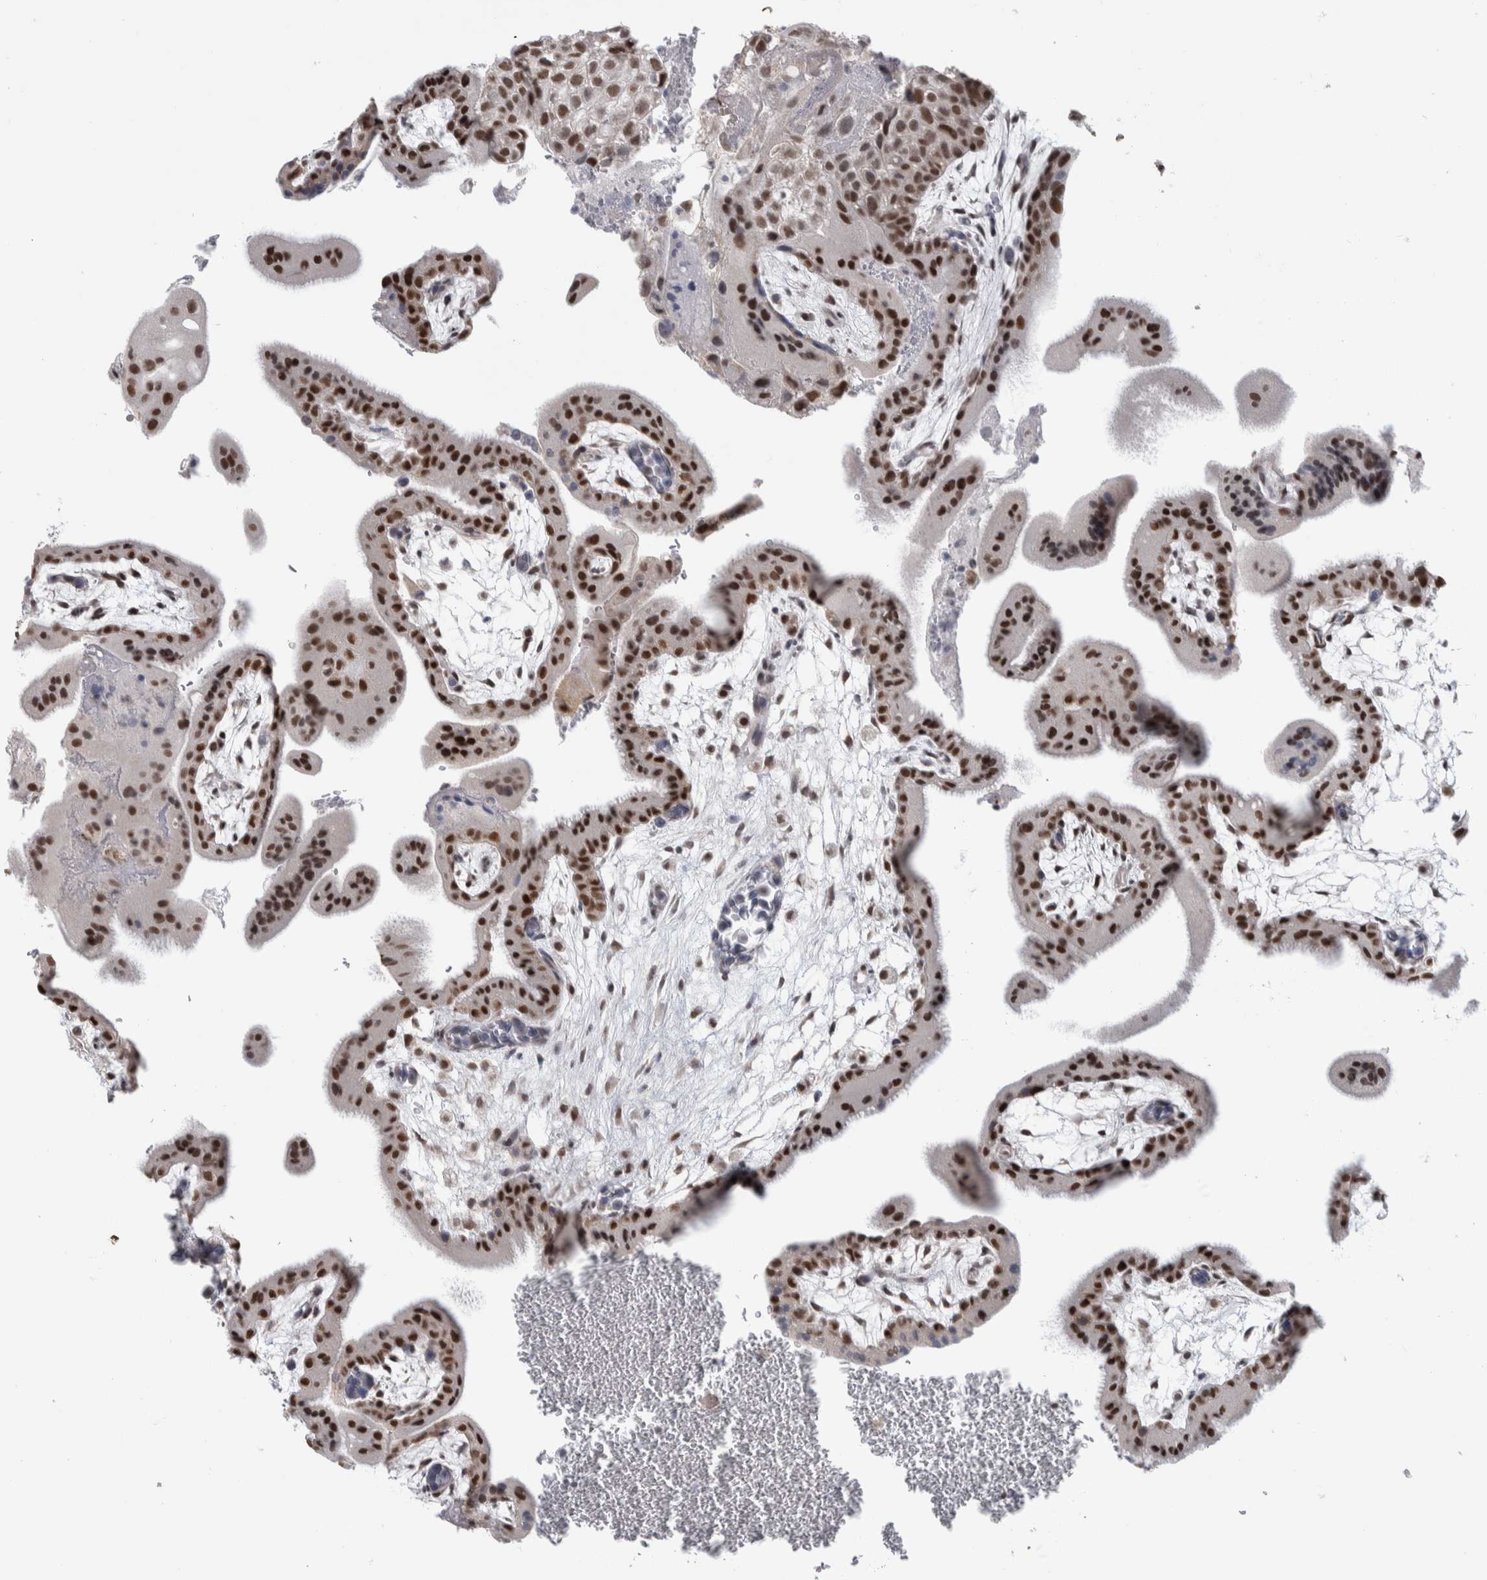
{"staining": {"intensity": "moderate", "quantity": ">75%", "location": "nuclear"}, "tissue": "placenta", "cell_type": "Decidual cells", "image_type": "normal", "snomed": [{"axis": "morphology", "description": "Normal tissue, NOS"}, {"axis": "topography", "description": "Placenta"}], "caption": "Protein staining of unremarkable placenta exhibits moderate nuclear positivity in approximately >75% of decidual cells.", "gene": "HEXIM2", "patient": {"sex": "female", "age": 35}}